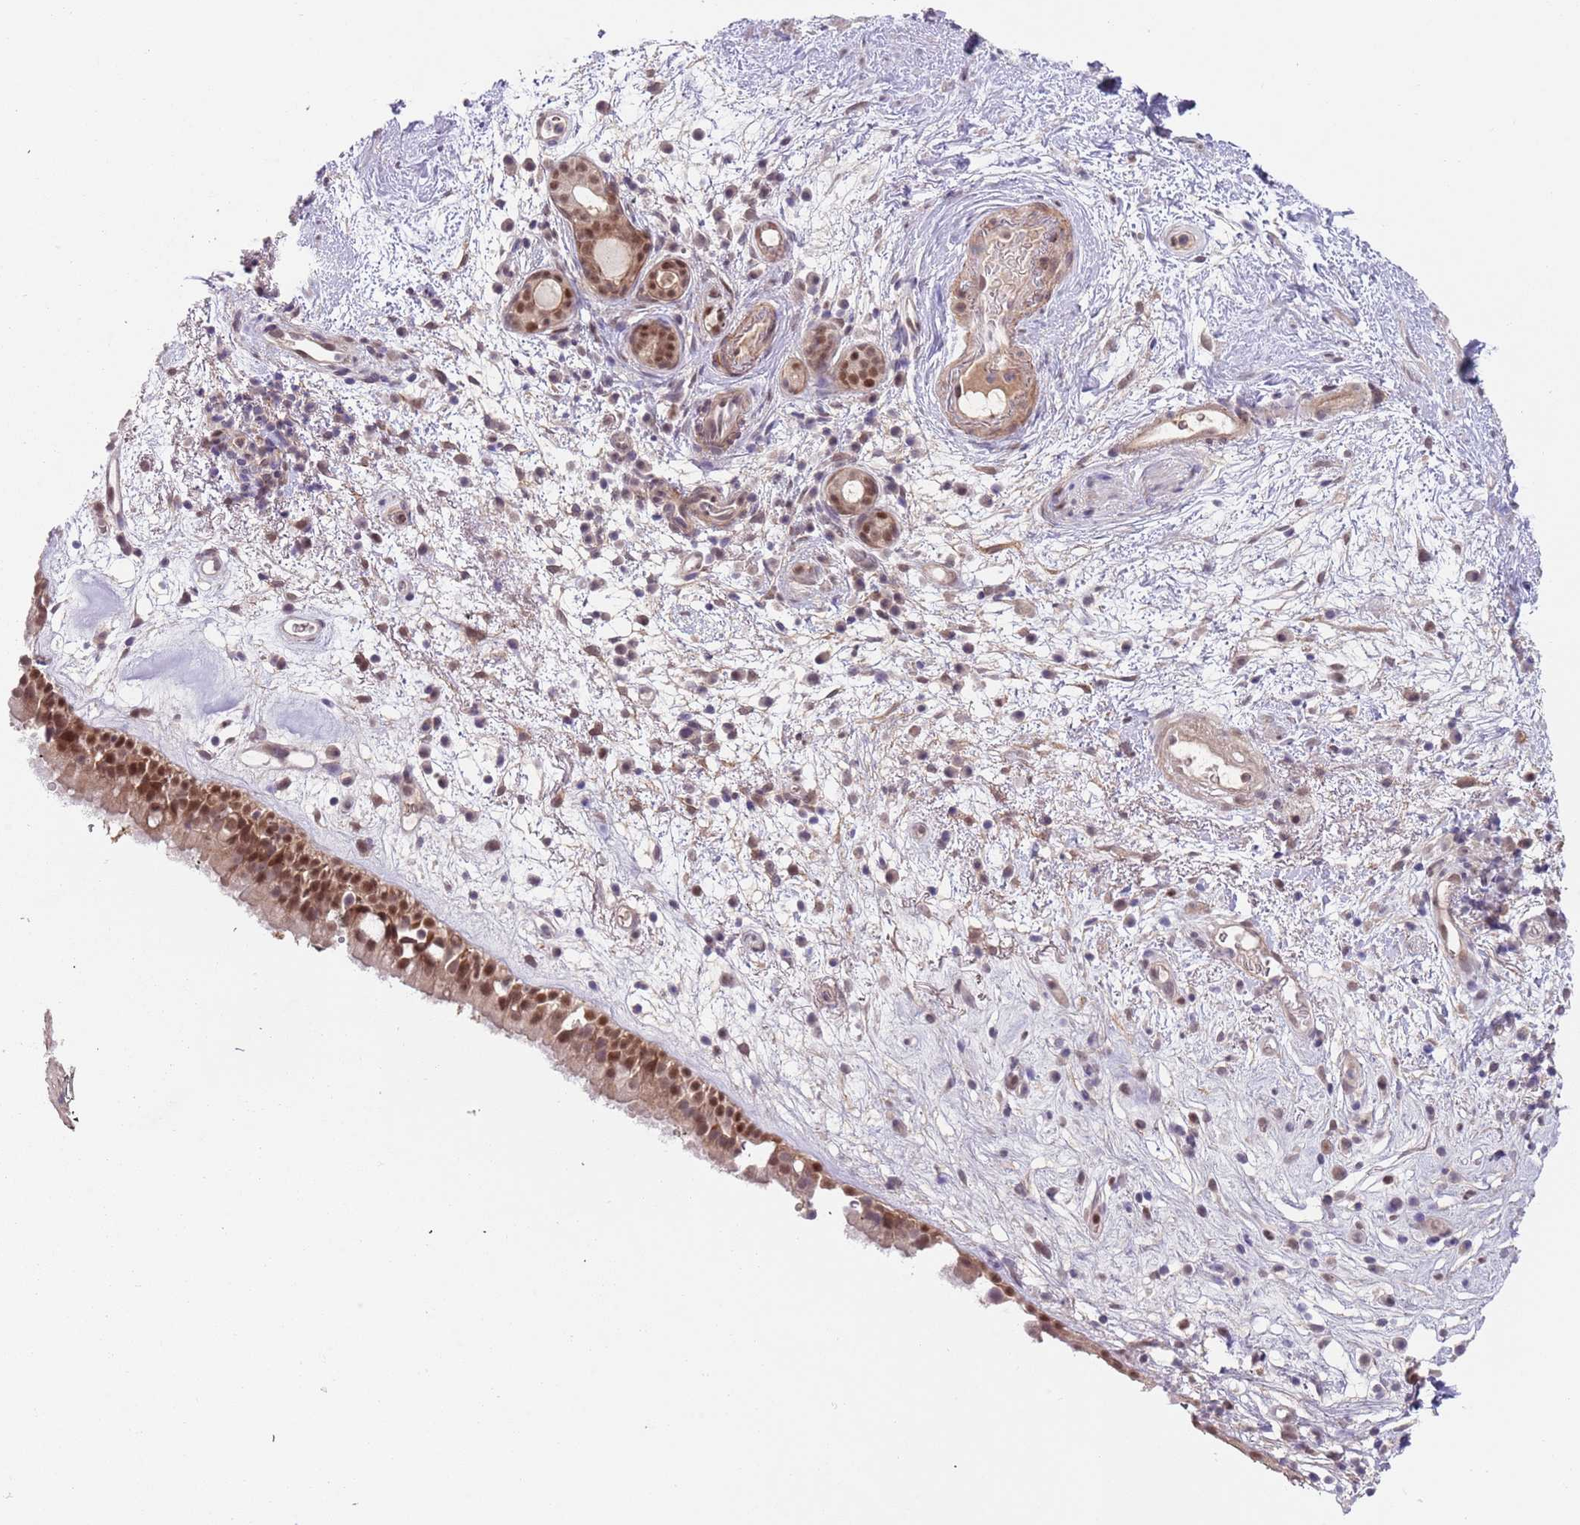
{"staining": {"intensity": "moderate", "quantity": ">75%", "location": "nuclear"}, "tissue": "nasopharynx", "cell_type": "Respiratory epithelial cells", "image_type": "normal", "snomed": [{"axis": "morphology", "description": "Normal tissue, NOS"}, {"axis": "morphology", "description": "Squamous cell carcinoma, NOS"}, {"axis": "topography", "description": "Nasopharynx"}, {"axis": "topography", "description": "Head-Neck"}], "caption": "This histopathology image reveals immunohistochemistry staining of unremarkable nasopharynx, with medium moderate nuclear staining in approximately >75% of respiratory epithelial cells.", "gene": "RMND5B", "patient": {"sex": "male", "age": 85}}